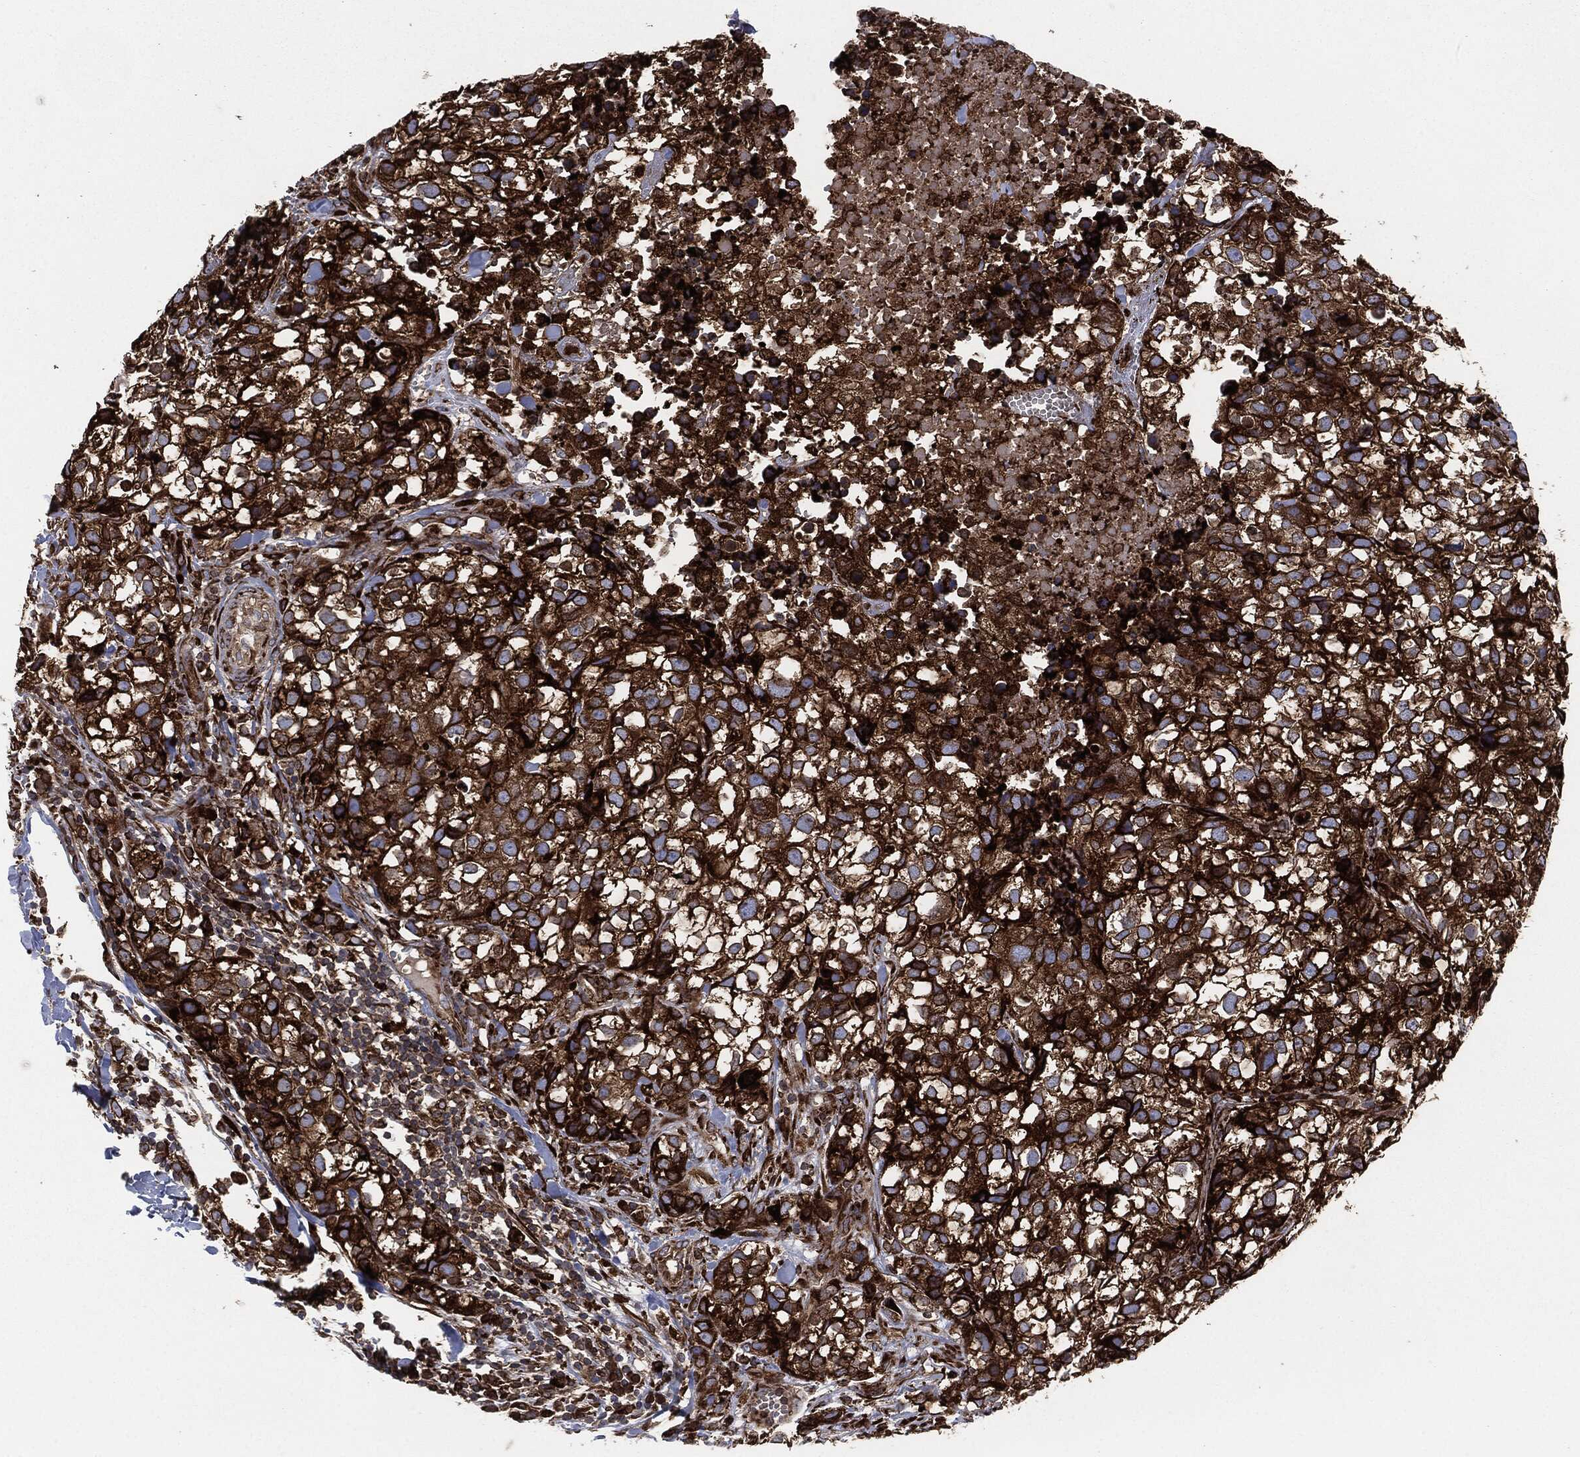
{"staining": {"intensity": "strong", "quantity": ">75%", "location": "cytoplasmic/membranous"}, "tissue": "breast cancer", "cell_type": "Tumor cells", "image_type": "cancer", "snomed": [{"axis": "morphology", "description": "Duct carcinoma"}, {"axis": "topography", "description": "Breast"}], "caption": "An image showing strong cytoplasmic/membranous positivity in approximately >75% of tumor cells in breast intraductal carcinoma, as visualized by brown immunohistochemical staining.", "gene": "CALR", "patient": {"sex": "female", "age": 30}}